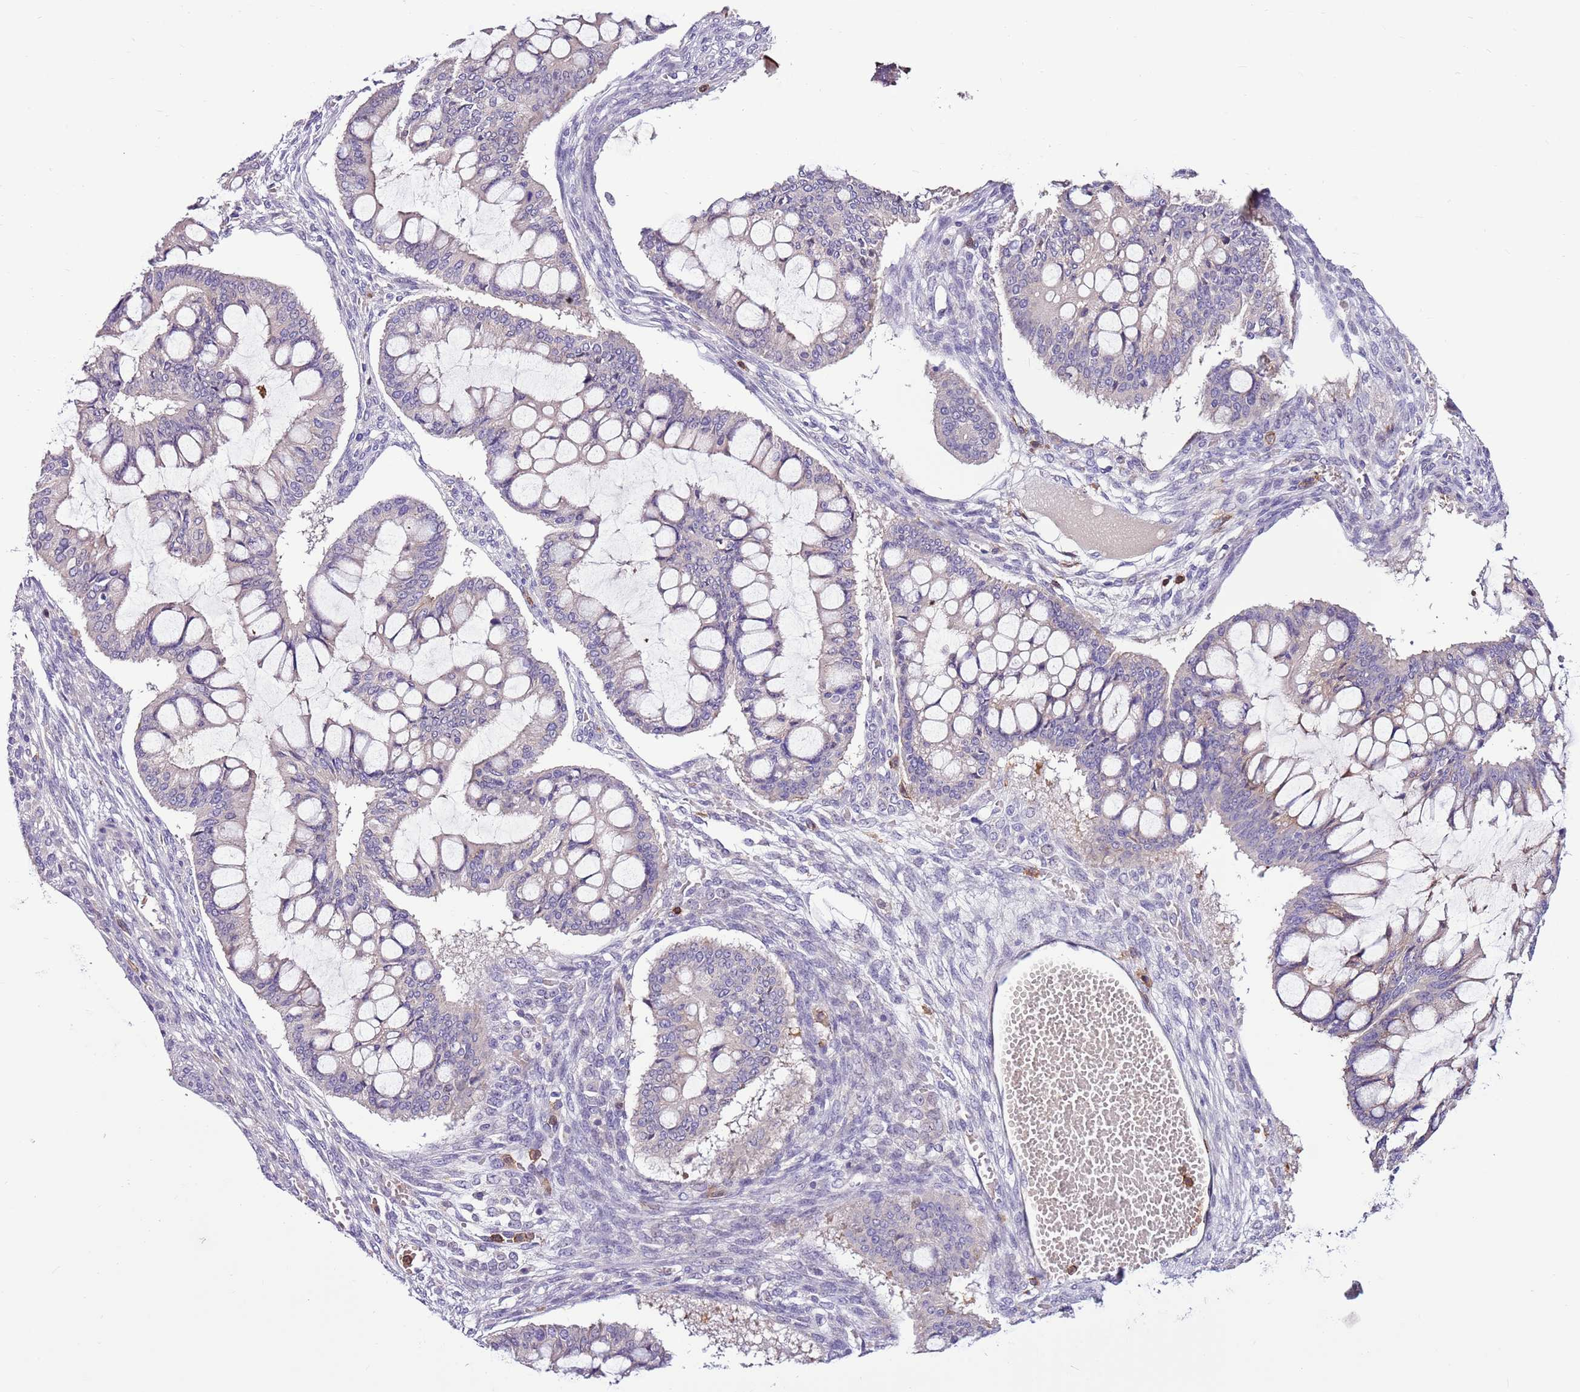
{"staining": {"intensity": "negative", "quantity": "none", "location": "none"}, "tissue": "ovarian cancer", "cell_type": "Tumor cells", "image_type": "cancer", "snomed": [{"axis": "morphology", "description": "Cystadenocarcinoma, mucinous, NOS"}, {"axis": "topography", "description": "Ovary"}], "caption": "This is a histopathology image of immunohistochemistry staining of ovarian mucinous cystadenocarcinoma, which shows no positivity in tumor cells.", "gene": "ZSWIM1", "patient": {"sex": "female", "age": 73}}